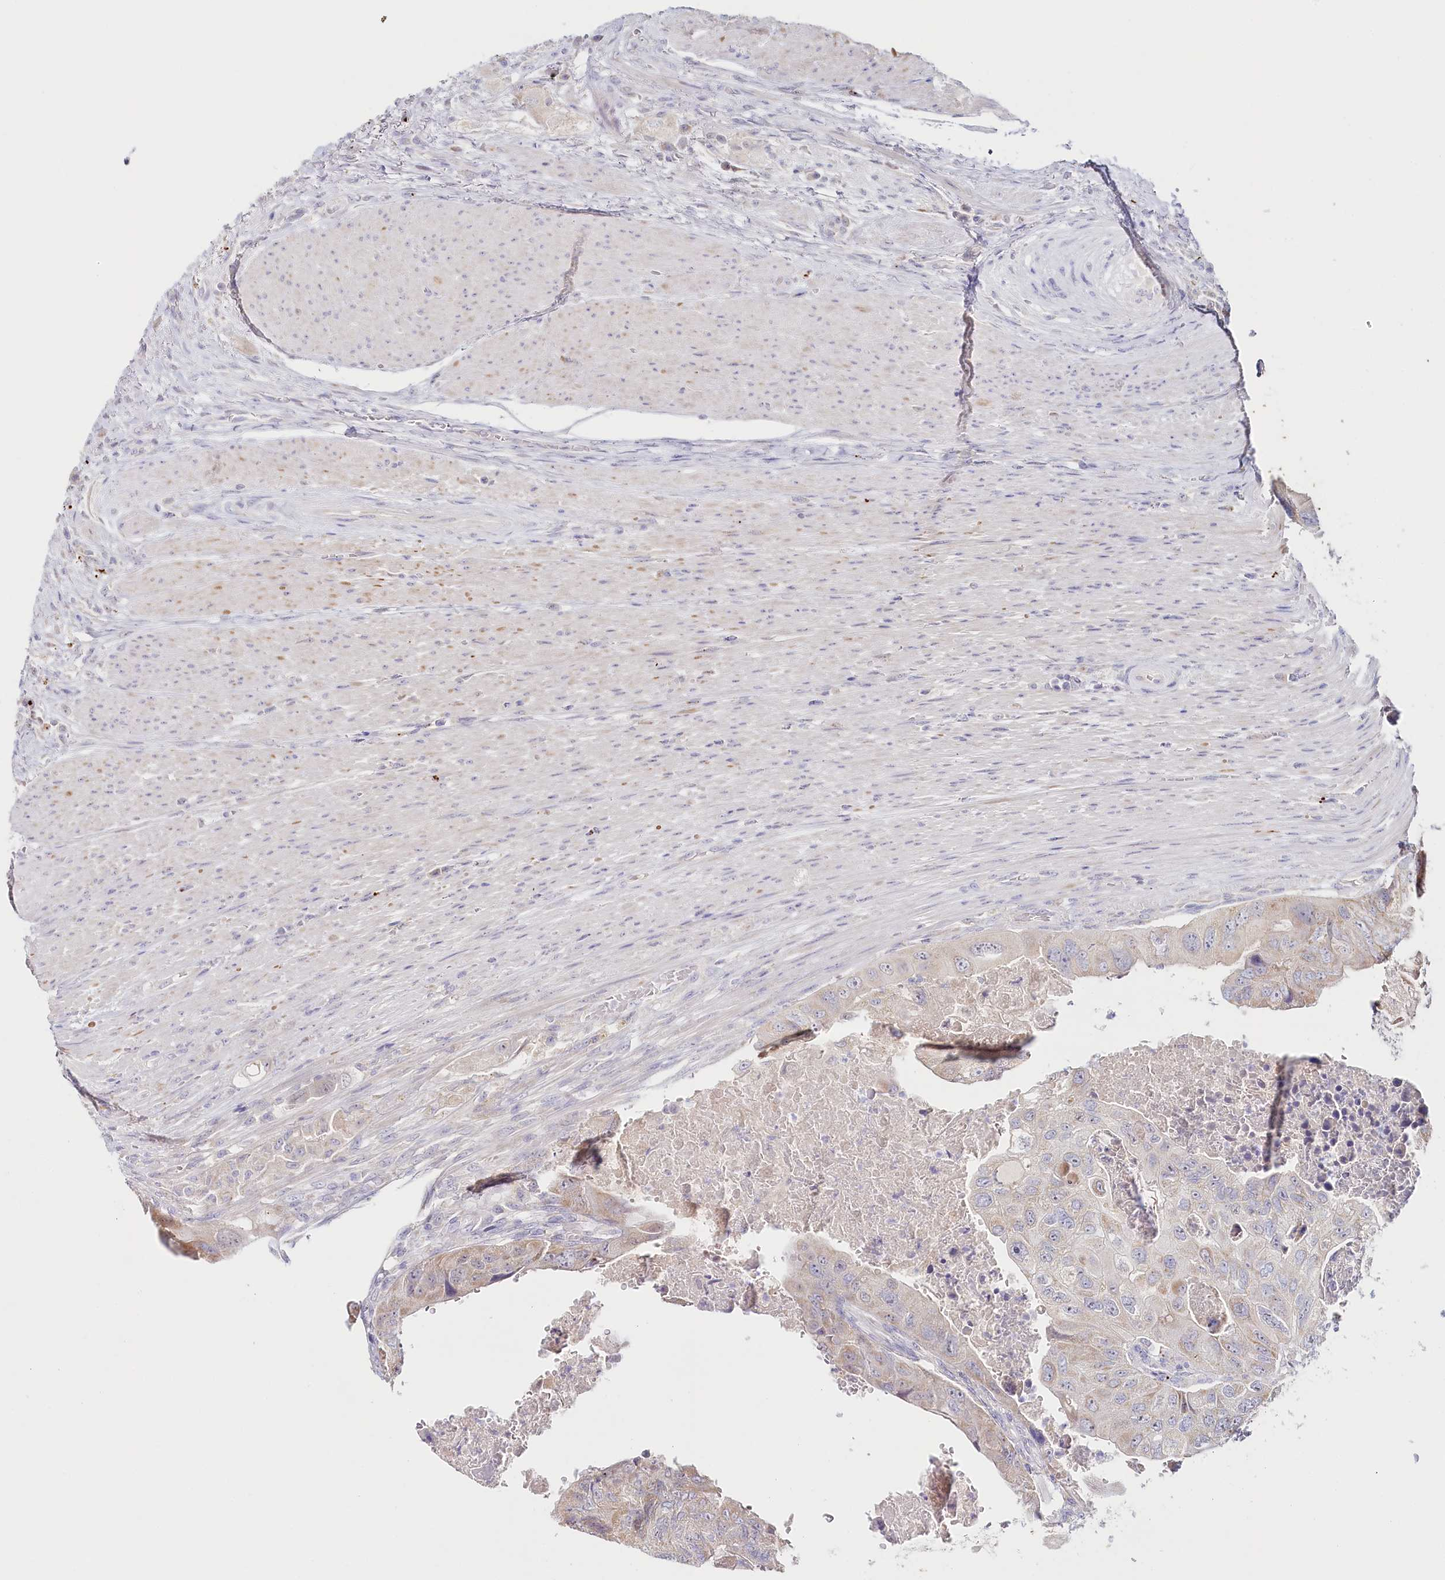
{"staining": {"intensity": "weak", "quantity": "25%-75%", "location": "cytoplasmic/membranous"}, "tissue": "colorectal cancer", "cell_type": "Tumor cells", "image_type": "cancer", "snomed": [{"axis": "morphology", "description": "Adenocarcinoma, NOS"}, {"axis": "topography", "description": "Rectum"}], "caption": "Adenocarcinoma (colorectal) stained with immunohistochemistry demonstrates weak cytoplasmic/membranous positivity in approximately 25%-75% of tumor cells.", "gene": "PSAPL1", "patient": {"sex": "male", "age": 63}}